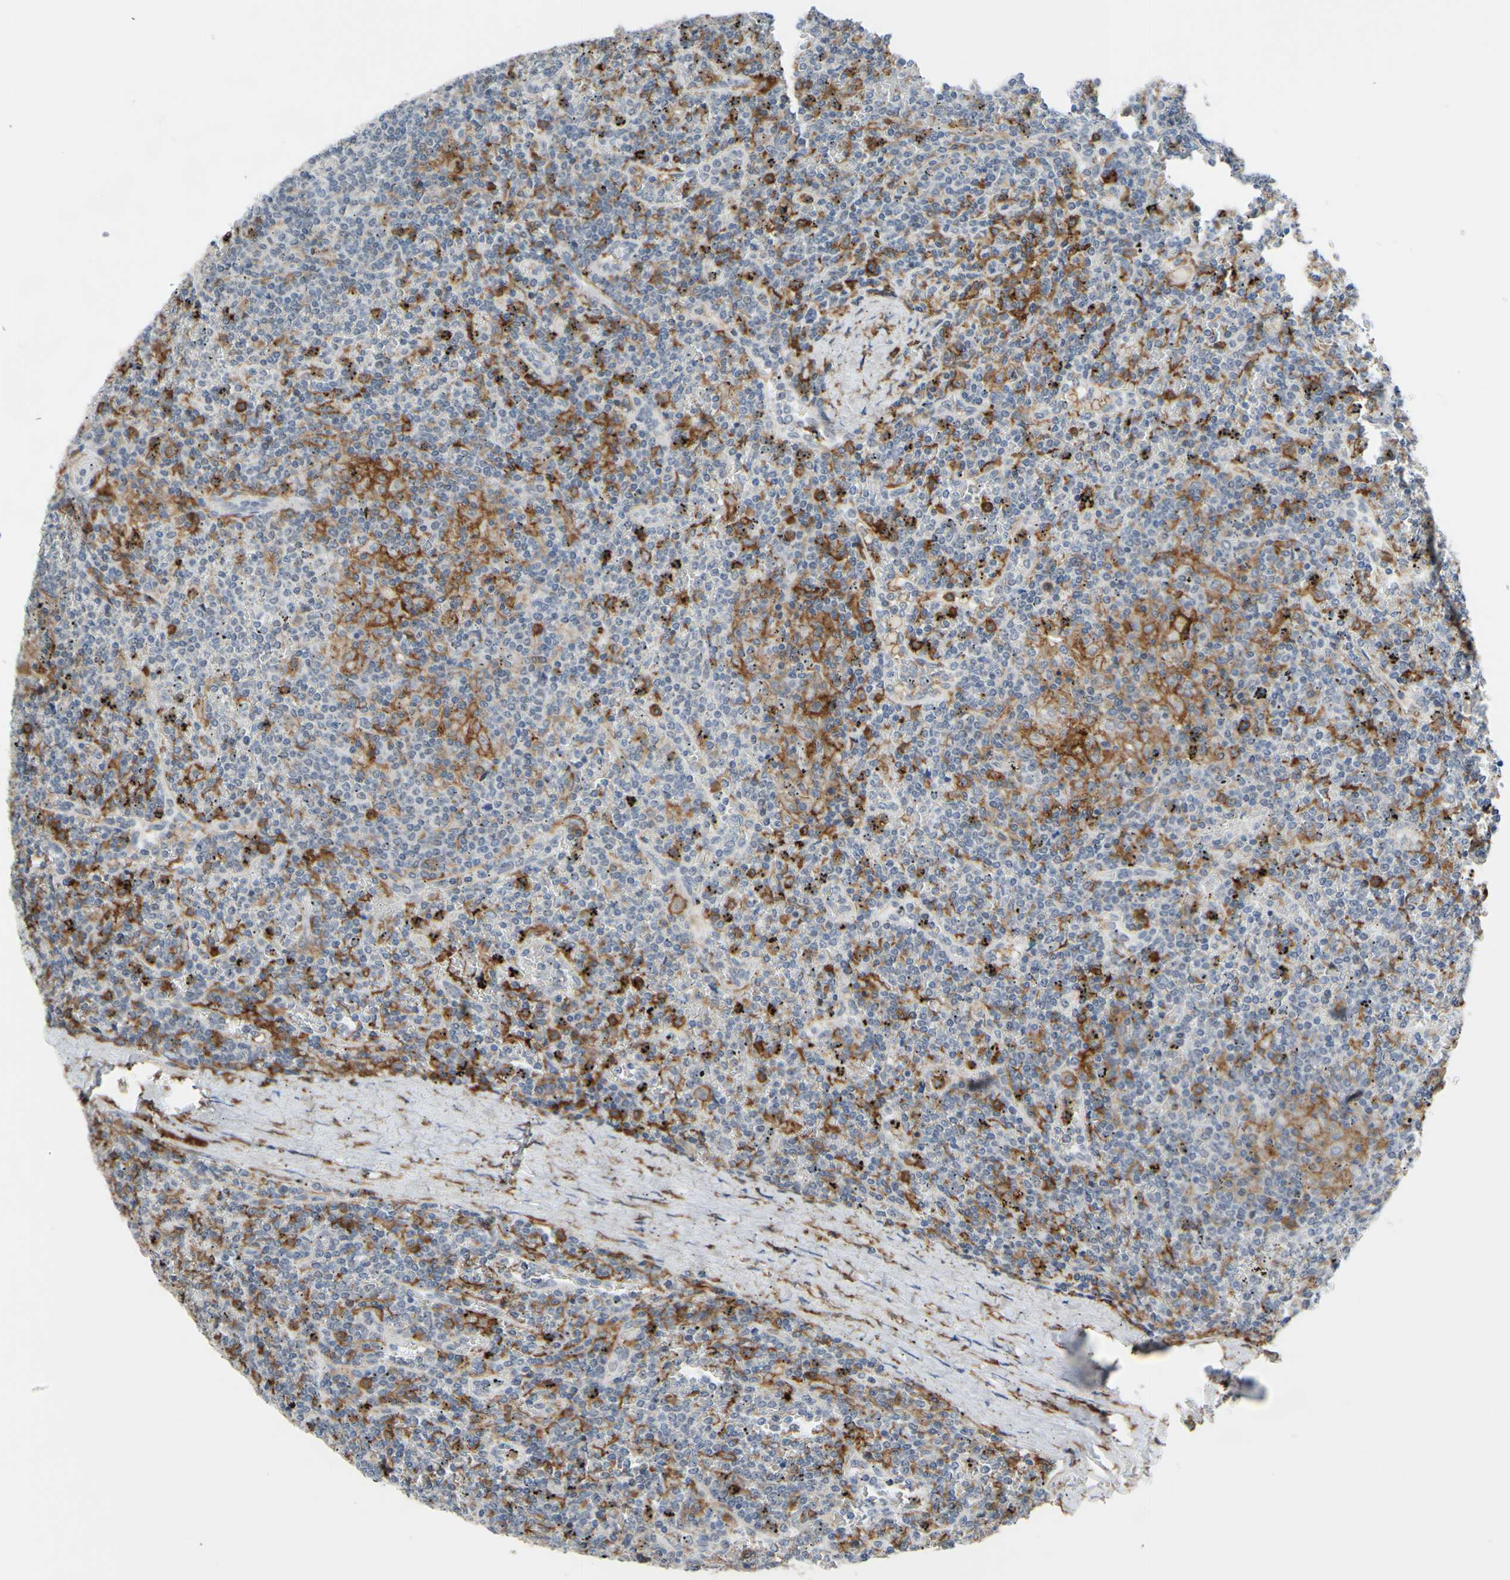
{"staining": {"intensity": "negative", "quantity": "none", "location": "none"}, "tissue": "lymphoma", "cell_type": "Tumor cells", "image_type": "cancer", "snomed": [{"axis": "morphology", "description": "Malignant lymphoma, non-Hodgkin's type, Low grade"}, {"axis": "topography", "description": "Spleen"}], "caption": "A photomicrograph of low-grade malignant lymphoma, non-Hodgkin's type stained for a protein demonstrates no brown staining in tumor cells. (Brightfield microscopy of DAB (3,3'-diaminobenzidine) immunohistochemistry at high magnification).", "gene": "FCGR2A", "patient": {"sex": "female", "age": 19}}